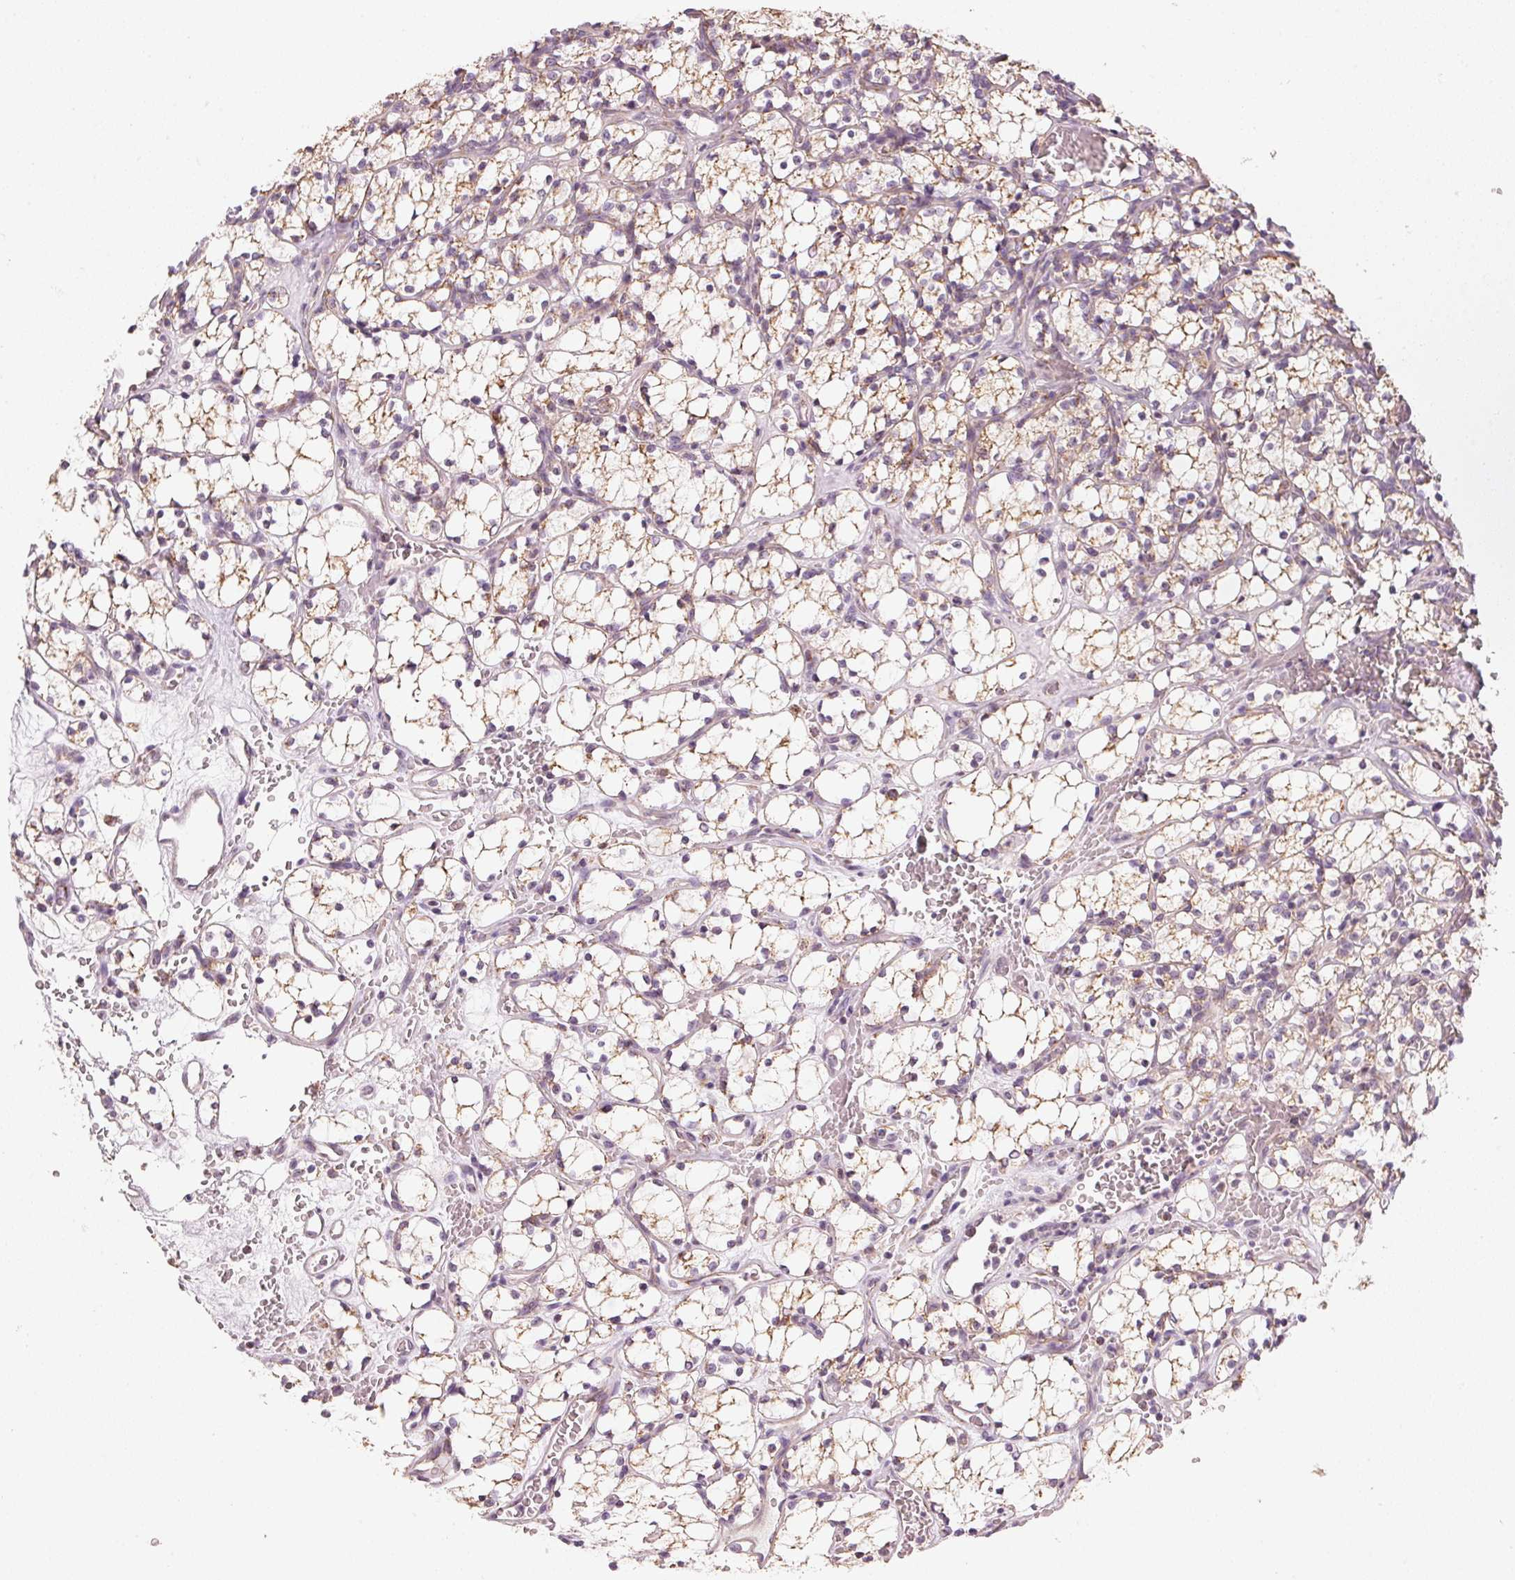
{"staining": {"intensity": "weak", "quantity": ">75%", "location": "cytoplasmic/membranous"}, "tissue": "renal cancer", "cell_type": "Tumor cells", "image_type": "cancer", "snomed": [{"axis": "morphology", "description": "Adenocarcinoma, NOS"}, {"axis": "topography", "description": "Kidney"}], "caption": "Weak cytoplasmic/membranous protein positivity is appreciated in about >75% of tumor cells in adenocarcinoma (renal). The protein of interest is stained brown, and the nuclei are stained in blue (DAB IHC with brightfield microscopy, high magnification).", "gene": "COQ7", "patient": {"sex": "female", "age": 69}}